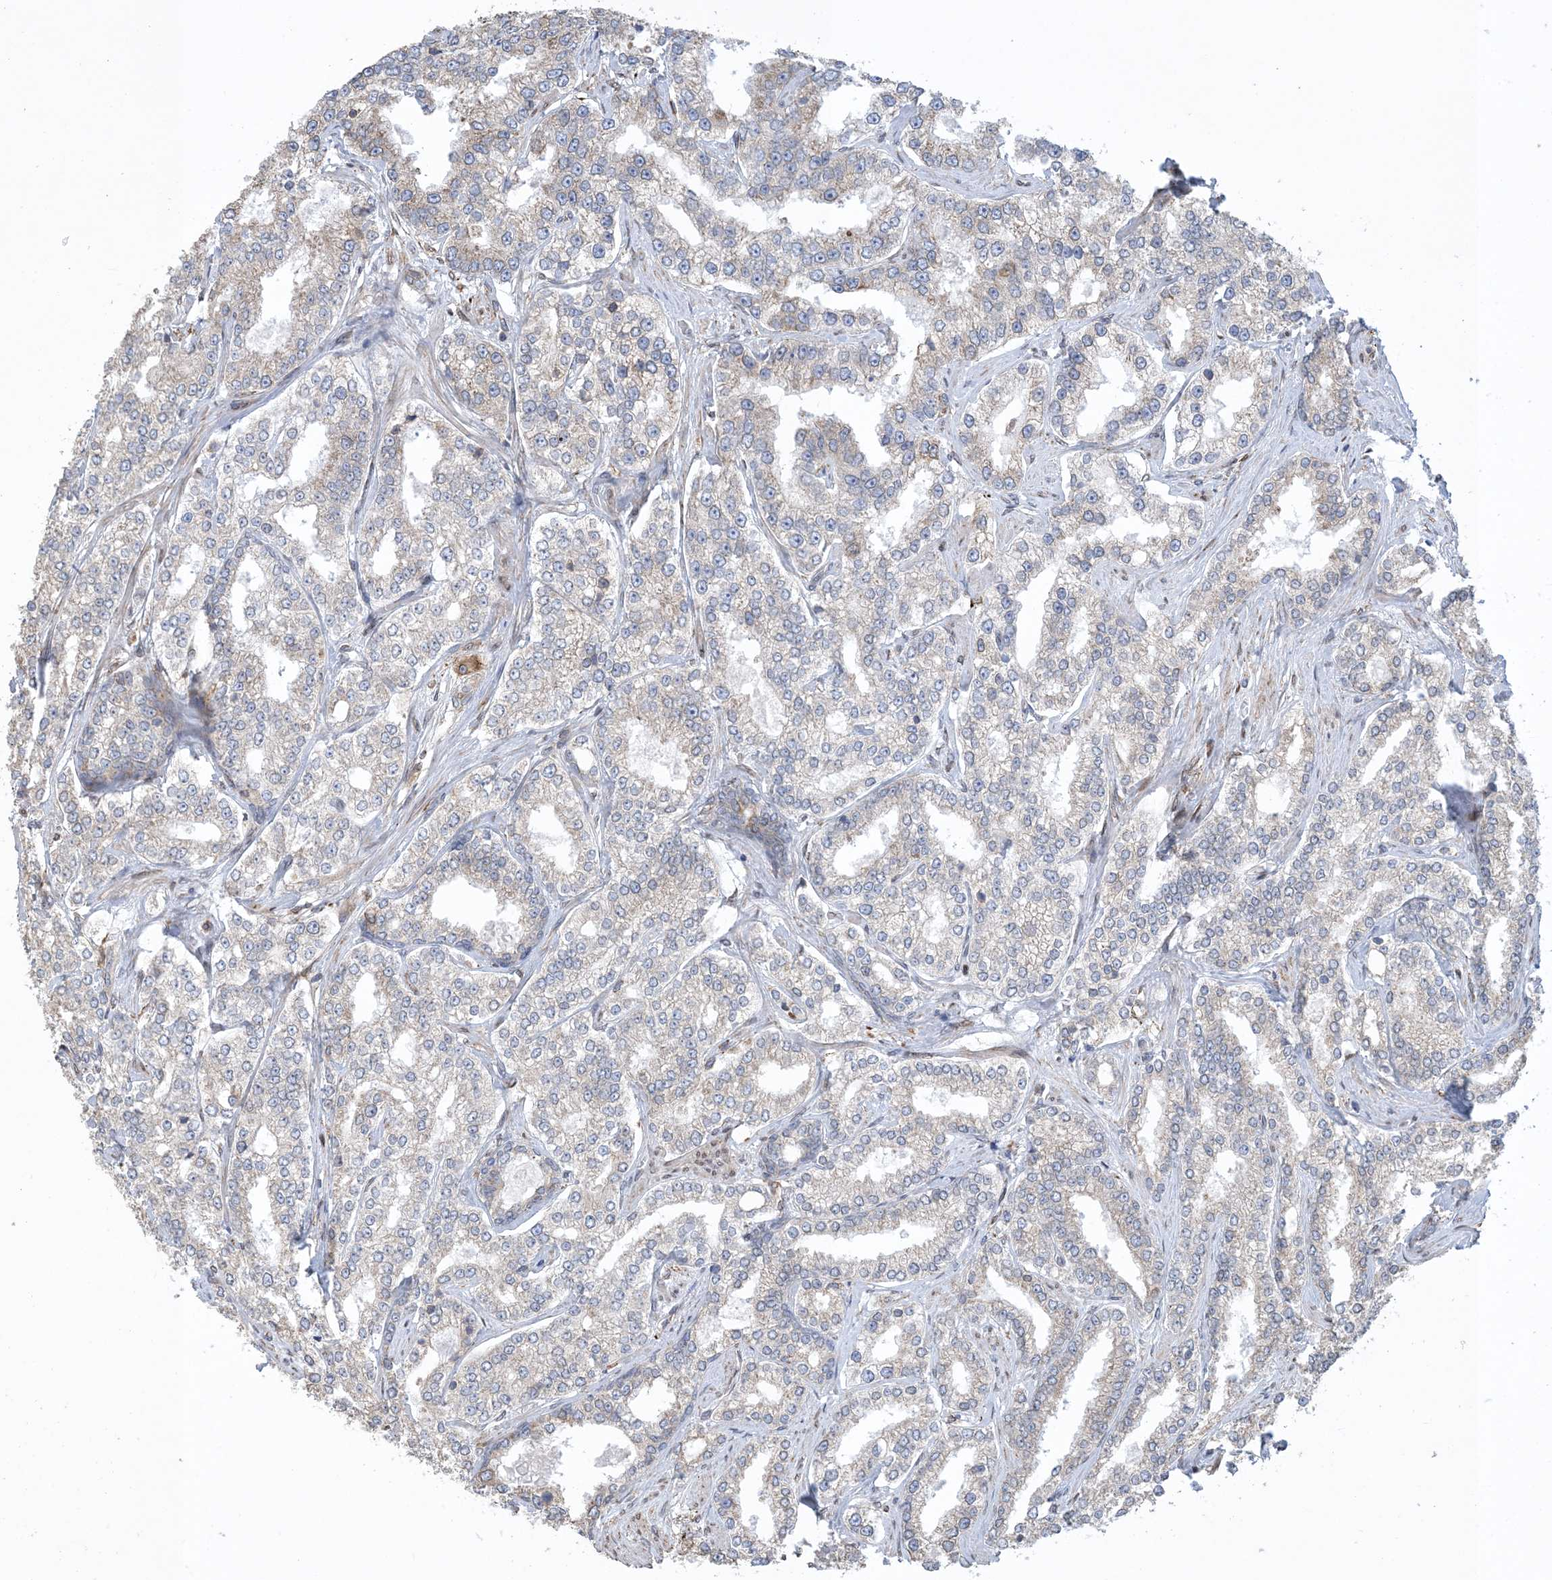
{"staining": {"intensity": "negative", "quantity": "none", "location": "none"}, "tissue": "prostate cancer", "cell_type": "Tumor cells", "image_type": "cancer", "snomed": [{"axis": "morphology", "description": "Normal tissue, NOS"}, {"axis": "morphology", "description": "Adenocarcinoma, High grade"}, {"axis": "topography", "description": "Prostate"}], "caption": "Immunohistochemistry (IHC) of human prostate cancer (adenocarcinoma (high-grade)) shows no expression in tumor cells.", "gene": "SHANK1", "patient": {"sex": "male", "age": 83}}